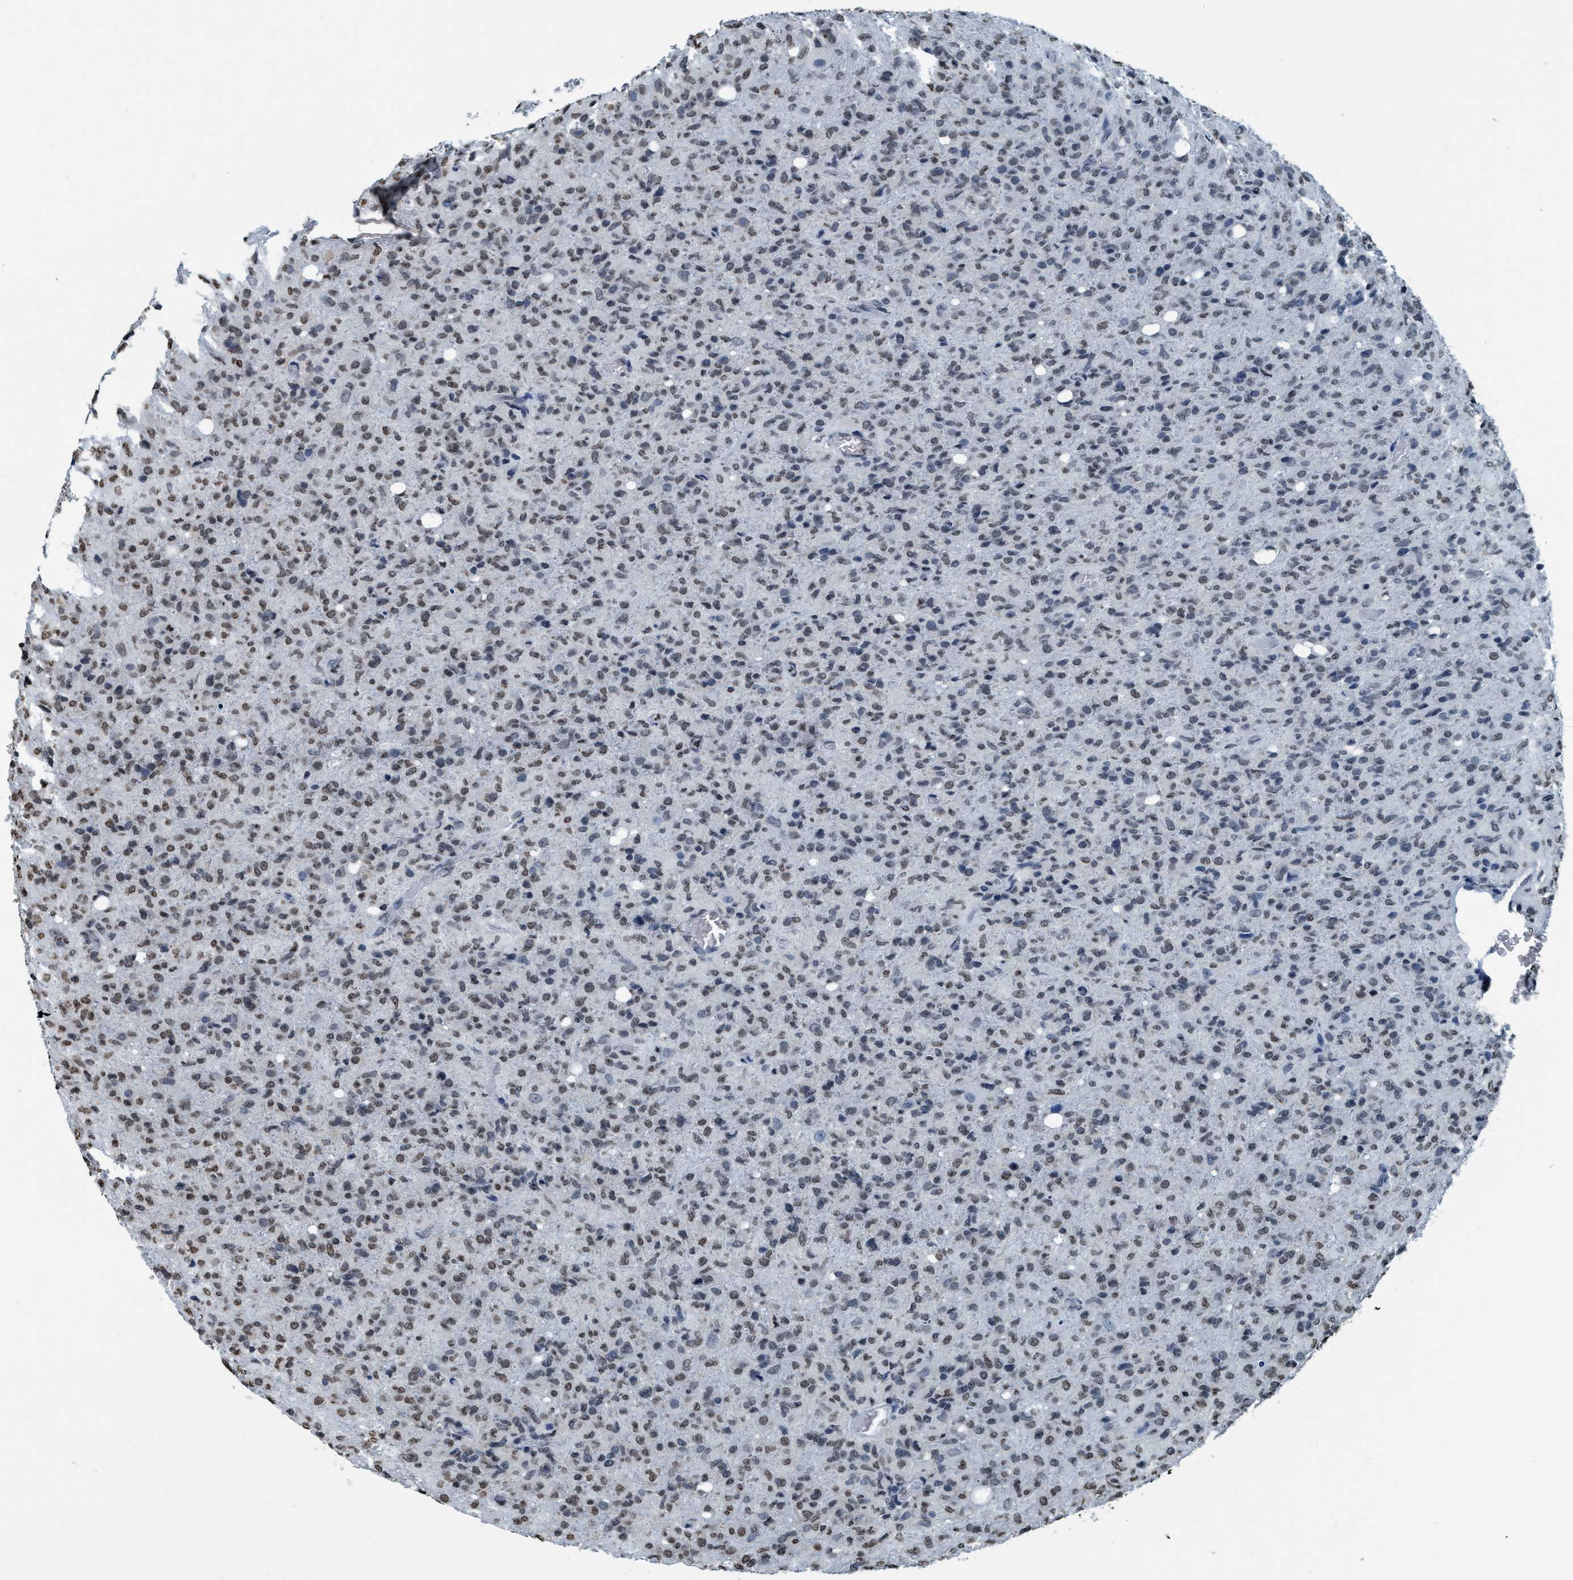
{"staining": {"intensity": "moderate", "quantity": ">75%", "location": "nuclear"}, "tissue": "glioma", "cell_type": "Tumor cells", "image_type": "cancer", "snomed": [{"axis": "morphology", "description": "Glioma, malignant, High grade"}, {"axis": "topography", "description": "Brain"}], "caption": "Tumor cells demonstrate medium levels of moderate nuclear expression in approximately >75% of cells in human malignant high-grade glioma.", "gene": "CCNE2", "patient": {"sex": "female", "age": 57}}